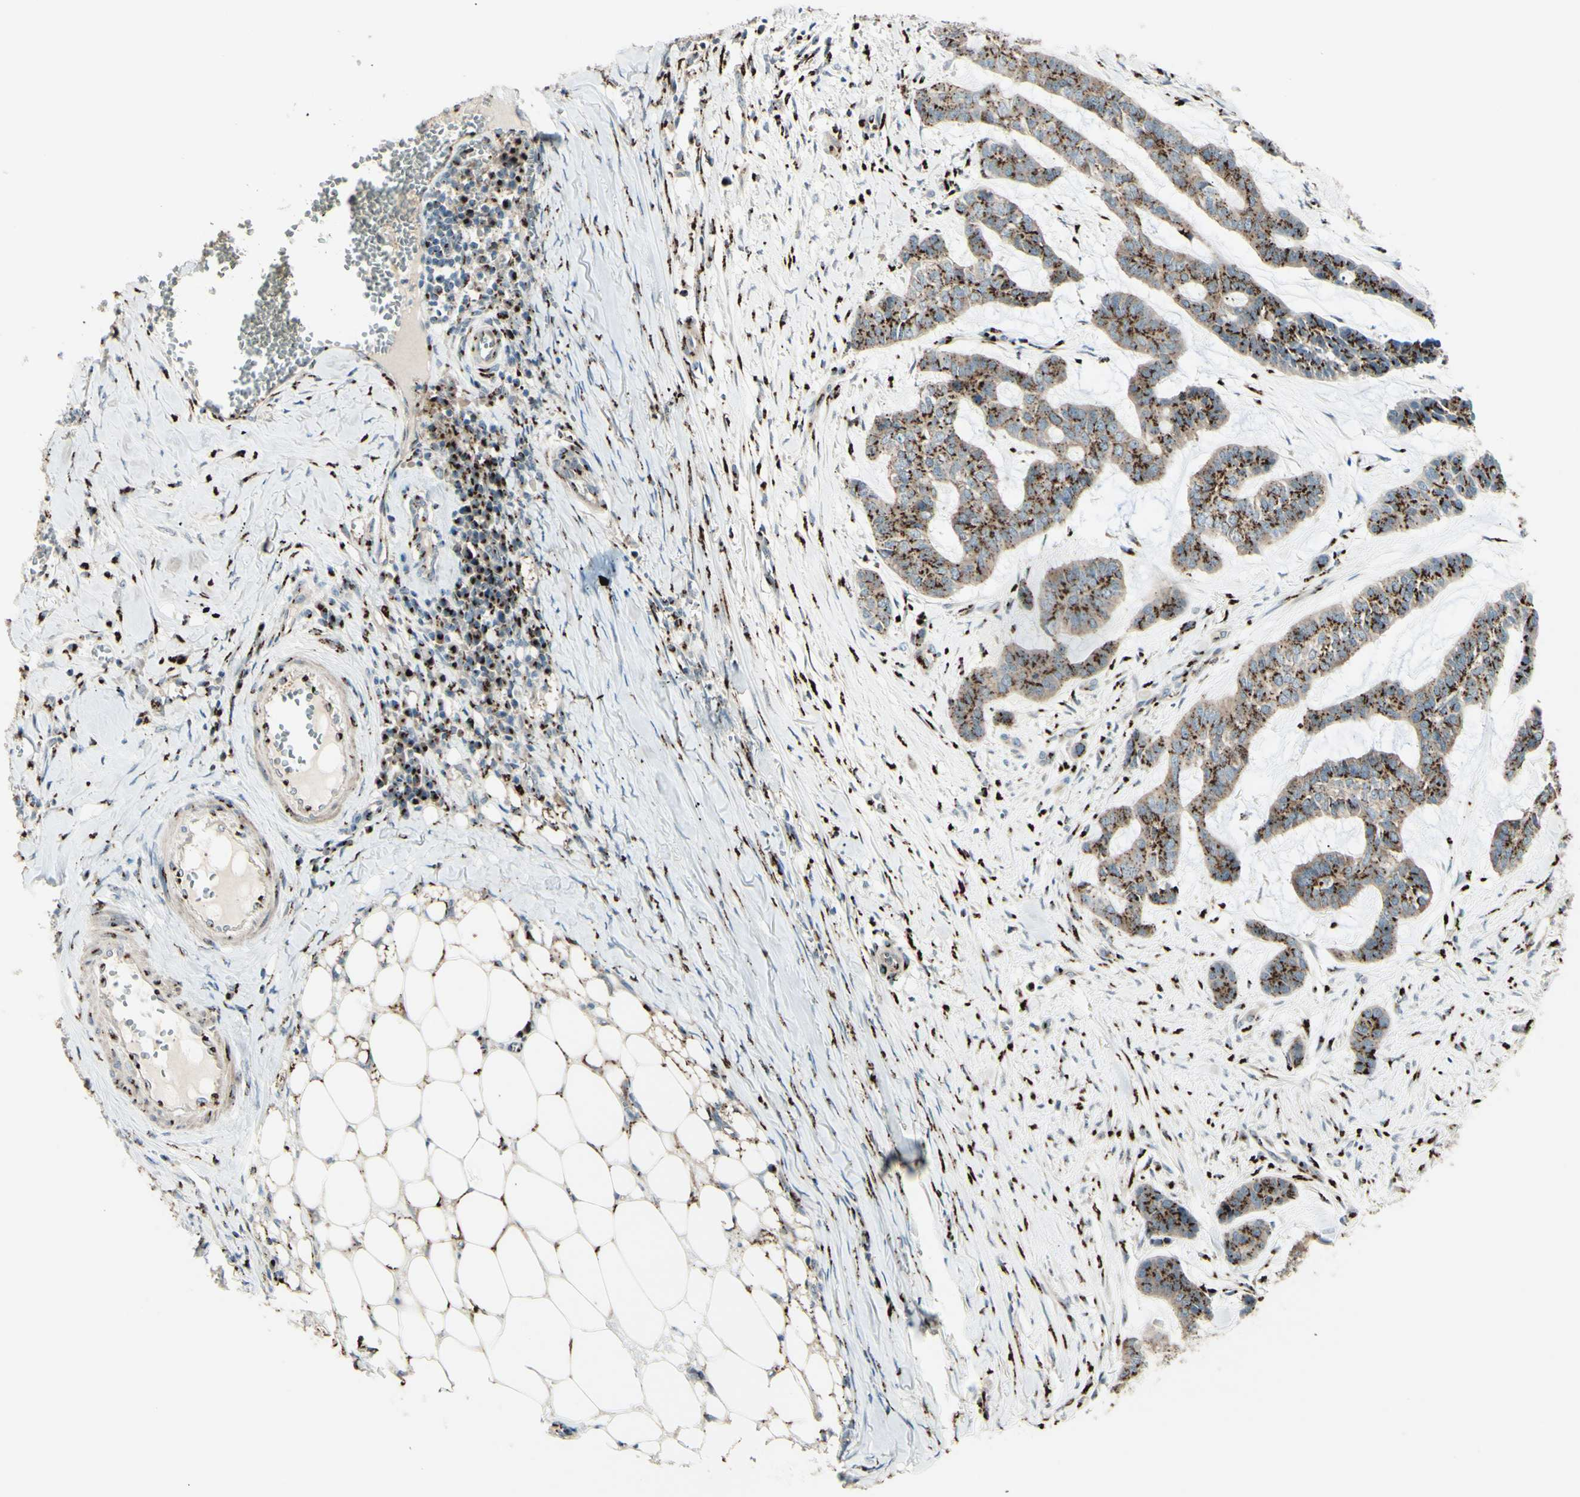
{"staining": {"intensity": "moderate", "quantity": ">75%", "location": "cytoplasmic/membranous"}, "tissue": "skin cancer", "cell_type": "Tumor cells", "image_type": "cancer", "snomed": [{"axis": "morphology", "description": "Basal cell carcinoma"}, {"axis": "topography", "description": "Skin"}], "caption": "Skin basal cell carcinoma stained for a protein (brown) shows moderate cytoplasmic/membranous positive expression in about >75% of tumor cells.", "gene": "BPNT2", "patient": {"sex": "female", "age": 64}}